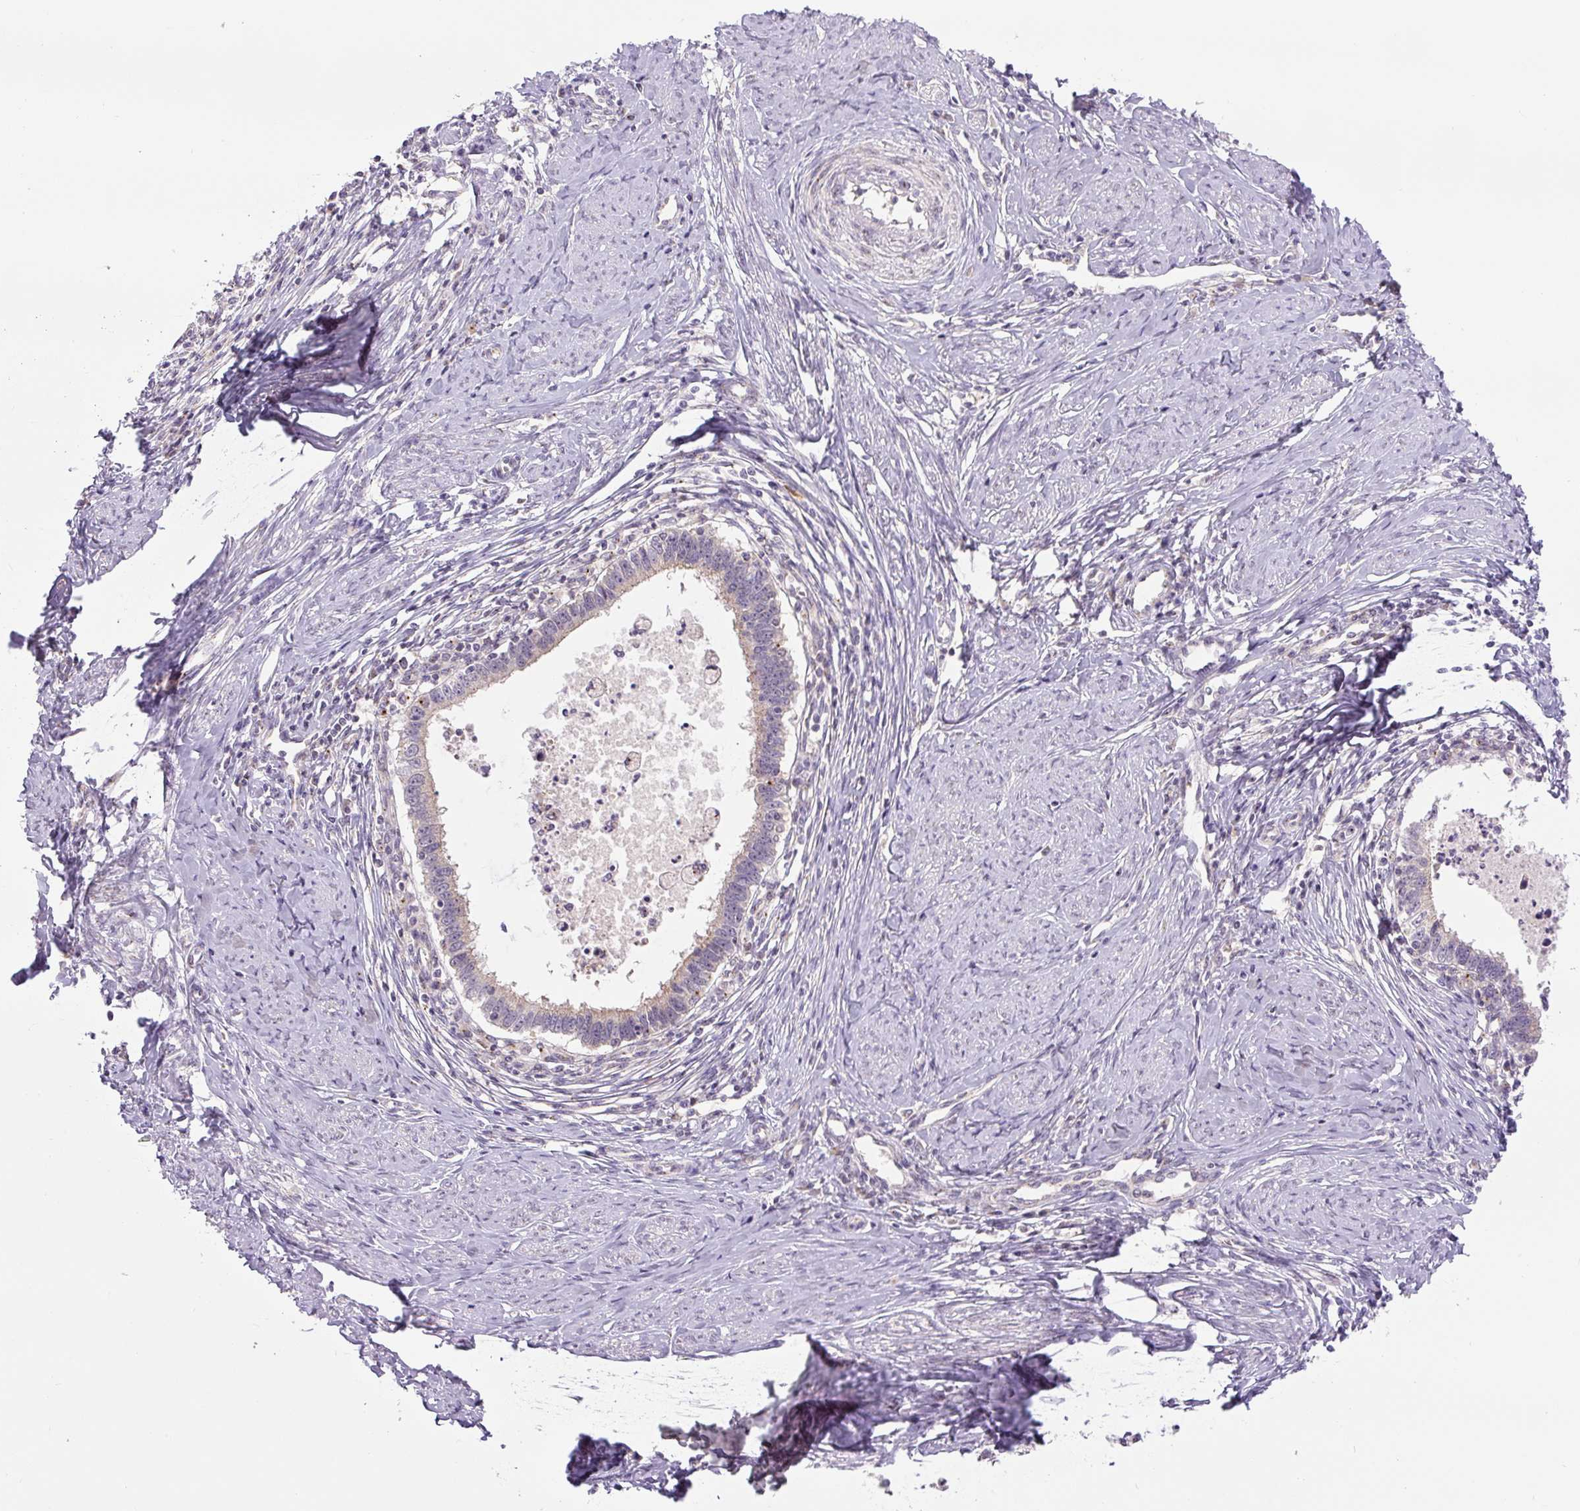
{"staining": {"intensity": "negative", "quantity": "none", "location": "none"}, "tissue": "cervical cancer", "cell_type": "Tumor cells", "image_type": "cancer", "snomed": [{"axis": "morphology", "description": "Adenocarcinoma, NOS"}, {"axis": "topography", "description": "Cervix"}], "caption": "Photomicrograph shows no significant protein staining in tumor cells of cervical adenocarcinoma.", "gene": "PCM1", "patient": {"sex": "female", "age": 36}}